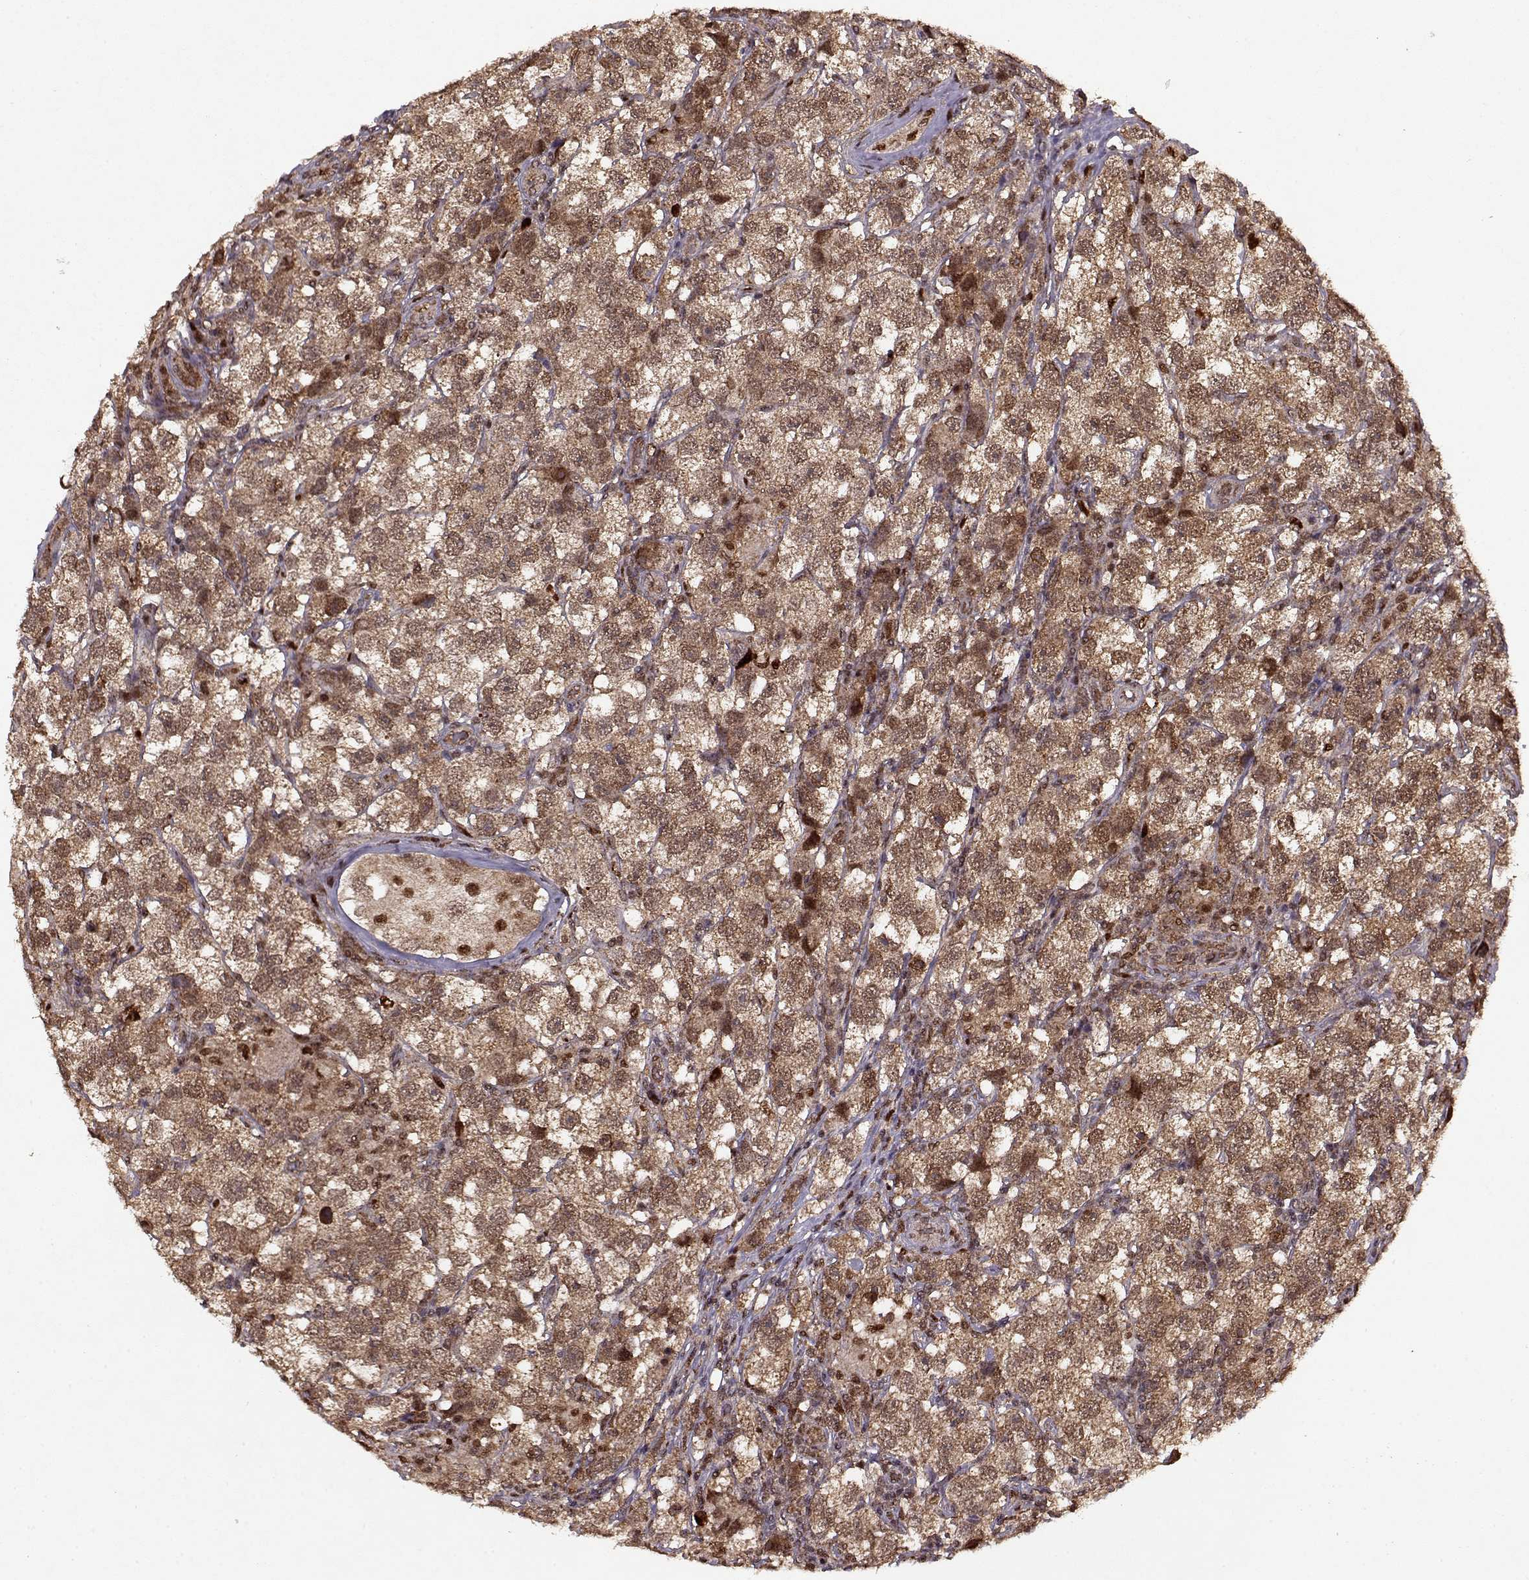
{"staining": {"intensity": "moderate", "quantity": ">75%", "location": "cytoplasmic/membranous,nuclear"}, "tissue": "testis cancer", "cell_type": "Tumor cells", "image_type": "cancer", "snomed": [{"axis": "morphology", "description": "Seminoma, NOS"}, {"axis": "topography", "description": "Testis"}], "caption": "A medium amount of moderate cytoplasmic/membranous and nuclear positivity is seen in about >75% of tumor cells in testis cancer (seminoma) tissue.", "gene": "PSMA7", "patient": {"sex": "male", "age": 26}}